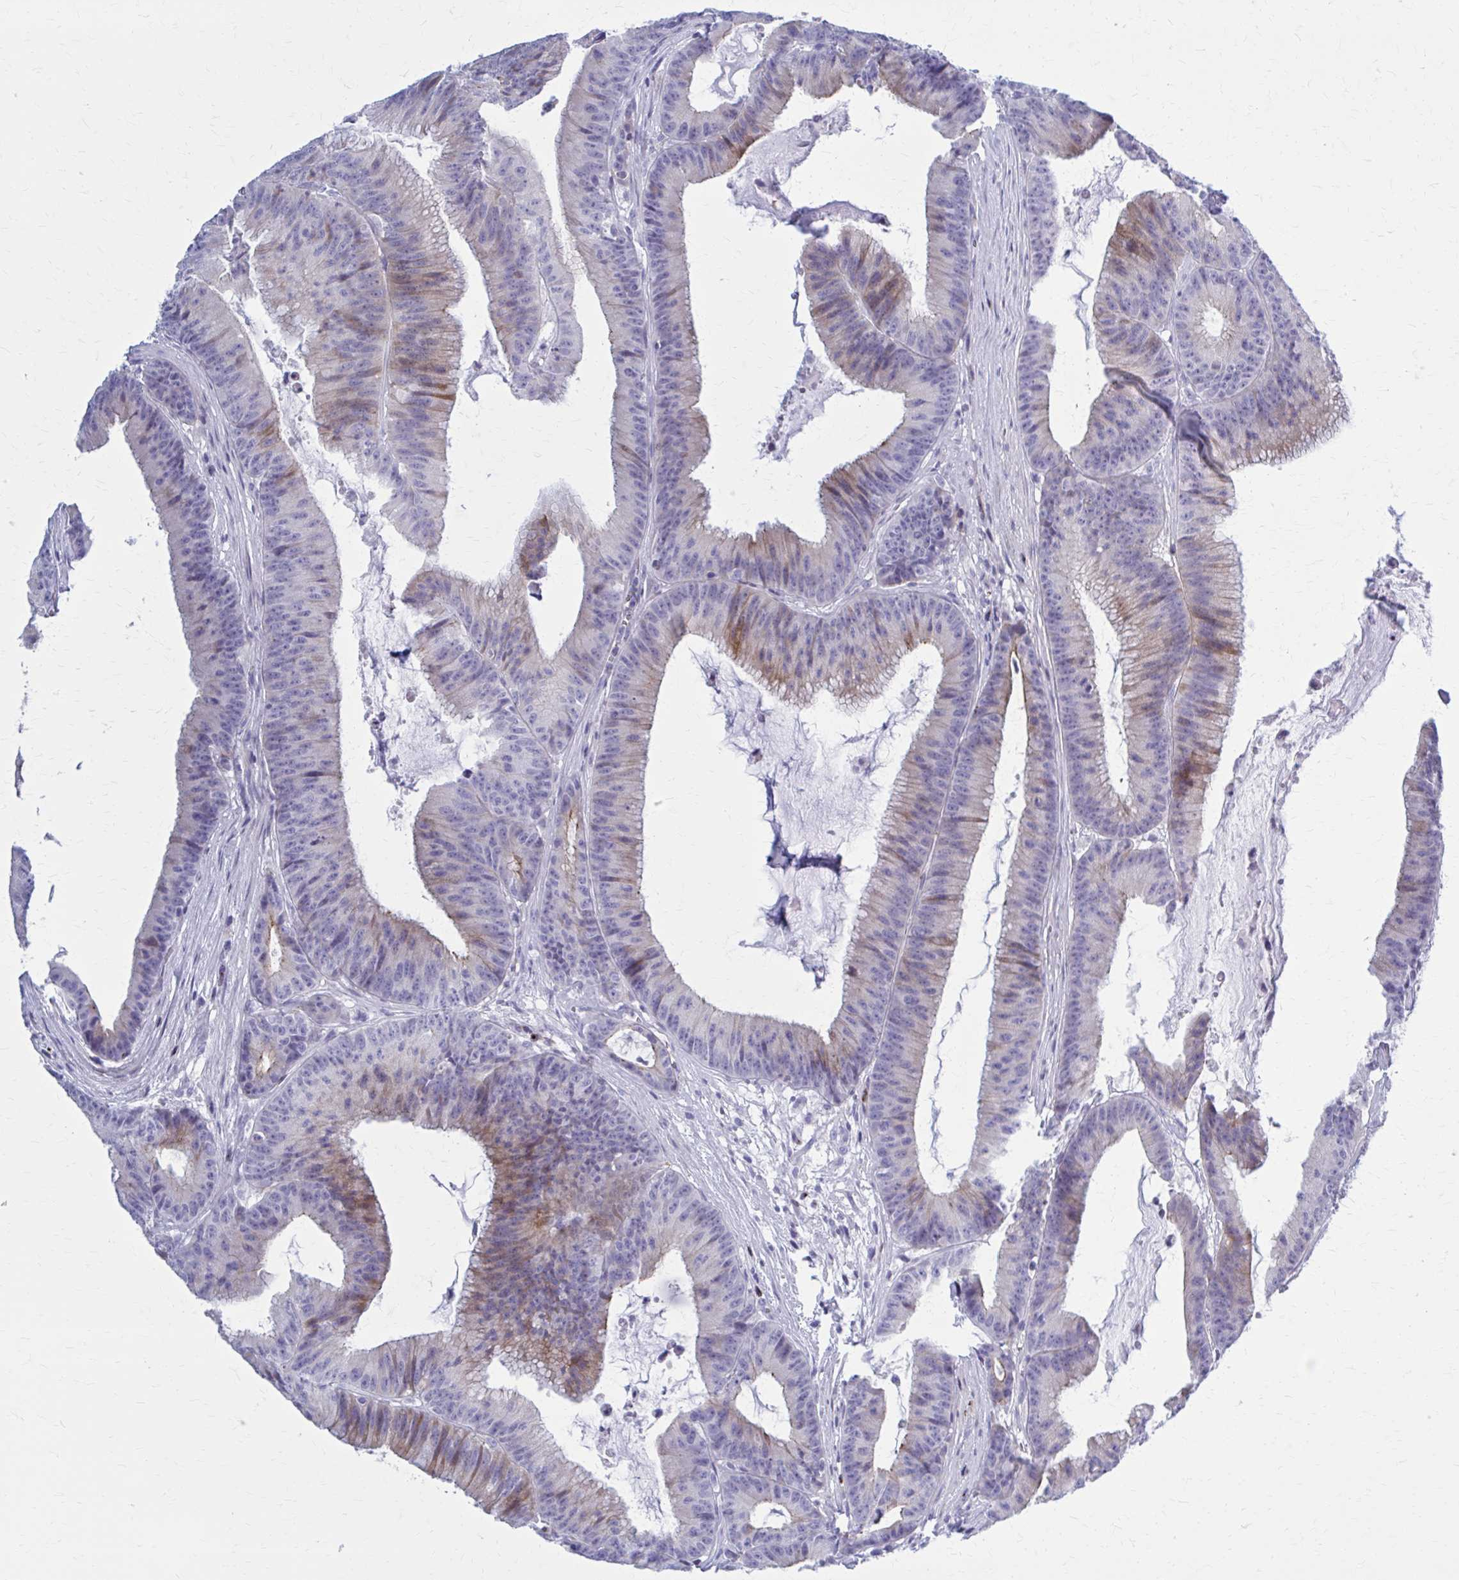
{"staining": {"intensity": "weak", "quantity": "25%-75%", "location": "cytoplasmic/membranous"}, "tissue": "colorectal cancer", "cell_type": "Tumor cells", "image_type": "cancer", "snomed": [{"axis": "morphology", "description": "Adenocarcinoma, NOS"}, {"axis": "topography", "description": "Colon"}], "caption": "Immunohistochemical staining of colorectal cancer displays low levels of weak cytoplasmic/membranous protein positivity in approximately 25%-75% of tumor cells.", "gene": "PEDS1", "patient": {"sex": "female", "age": 78}}